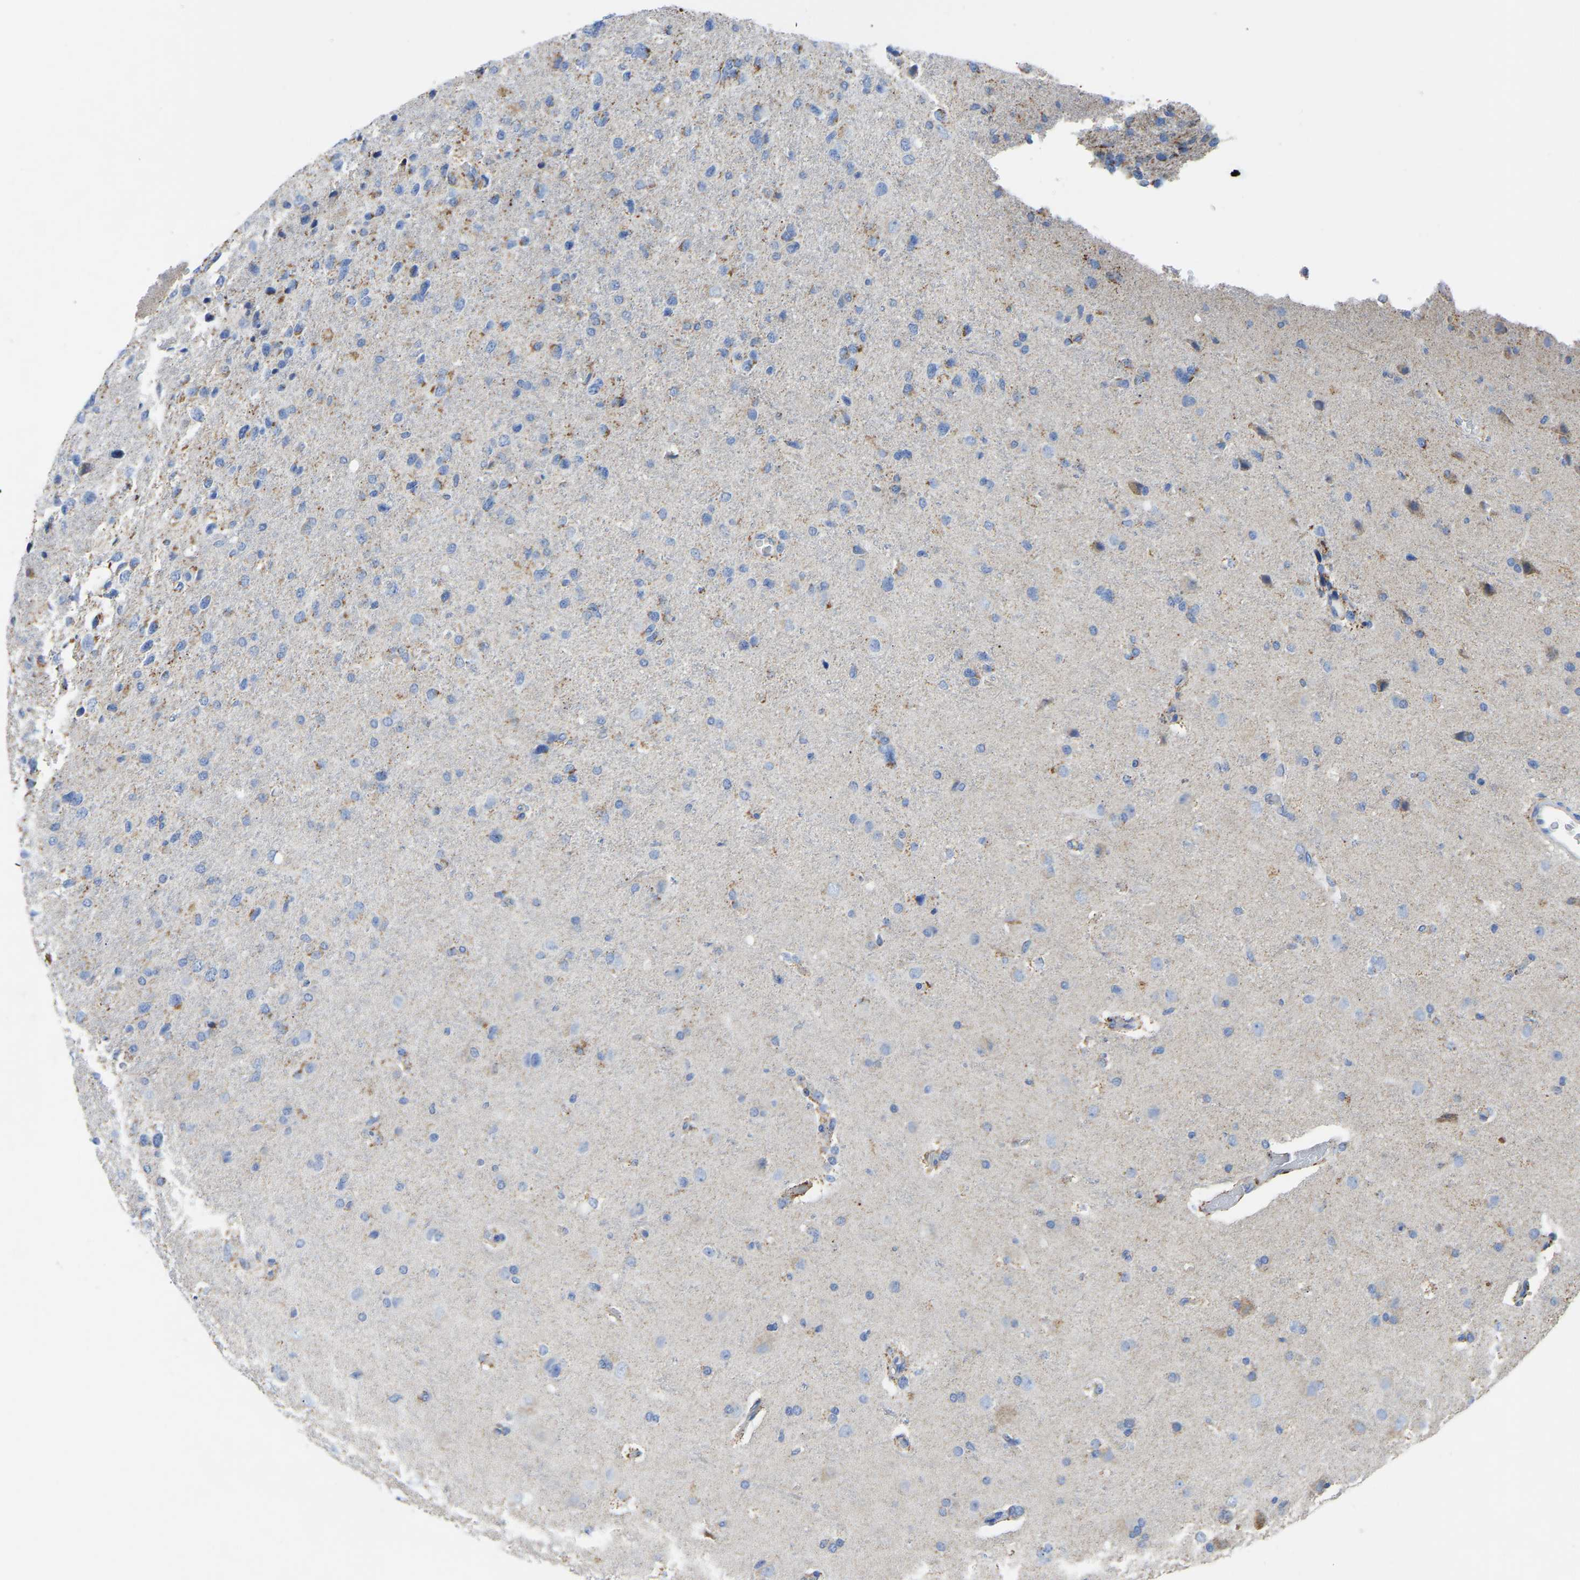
{"staining": {"intensity": "moderate", "quantity": "<25%", "location": "cytoplasmic/membranous"}, "tissue": "glioma", "cell_type": "Tumor cells", "image_type": "cancer", "snomed": [{"axis": "morphology", "description": "Glioma, malignant, High grade"}, {"axis": "topography", "description": "Brain"}], "caption": "High-magnification brightfield microscopy of malignant glioma (high-grade) stained with DAB (brown) and counterstained with hematoxylin (blue). tumor cells exhibit moderate cytoplasmic/membranous expression is identified in about<25% of cells.", "gene": "ETFA", "patient": {"sex": "female", "age": 58}}